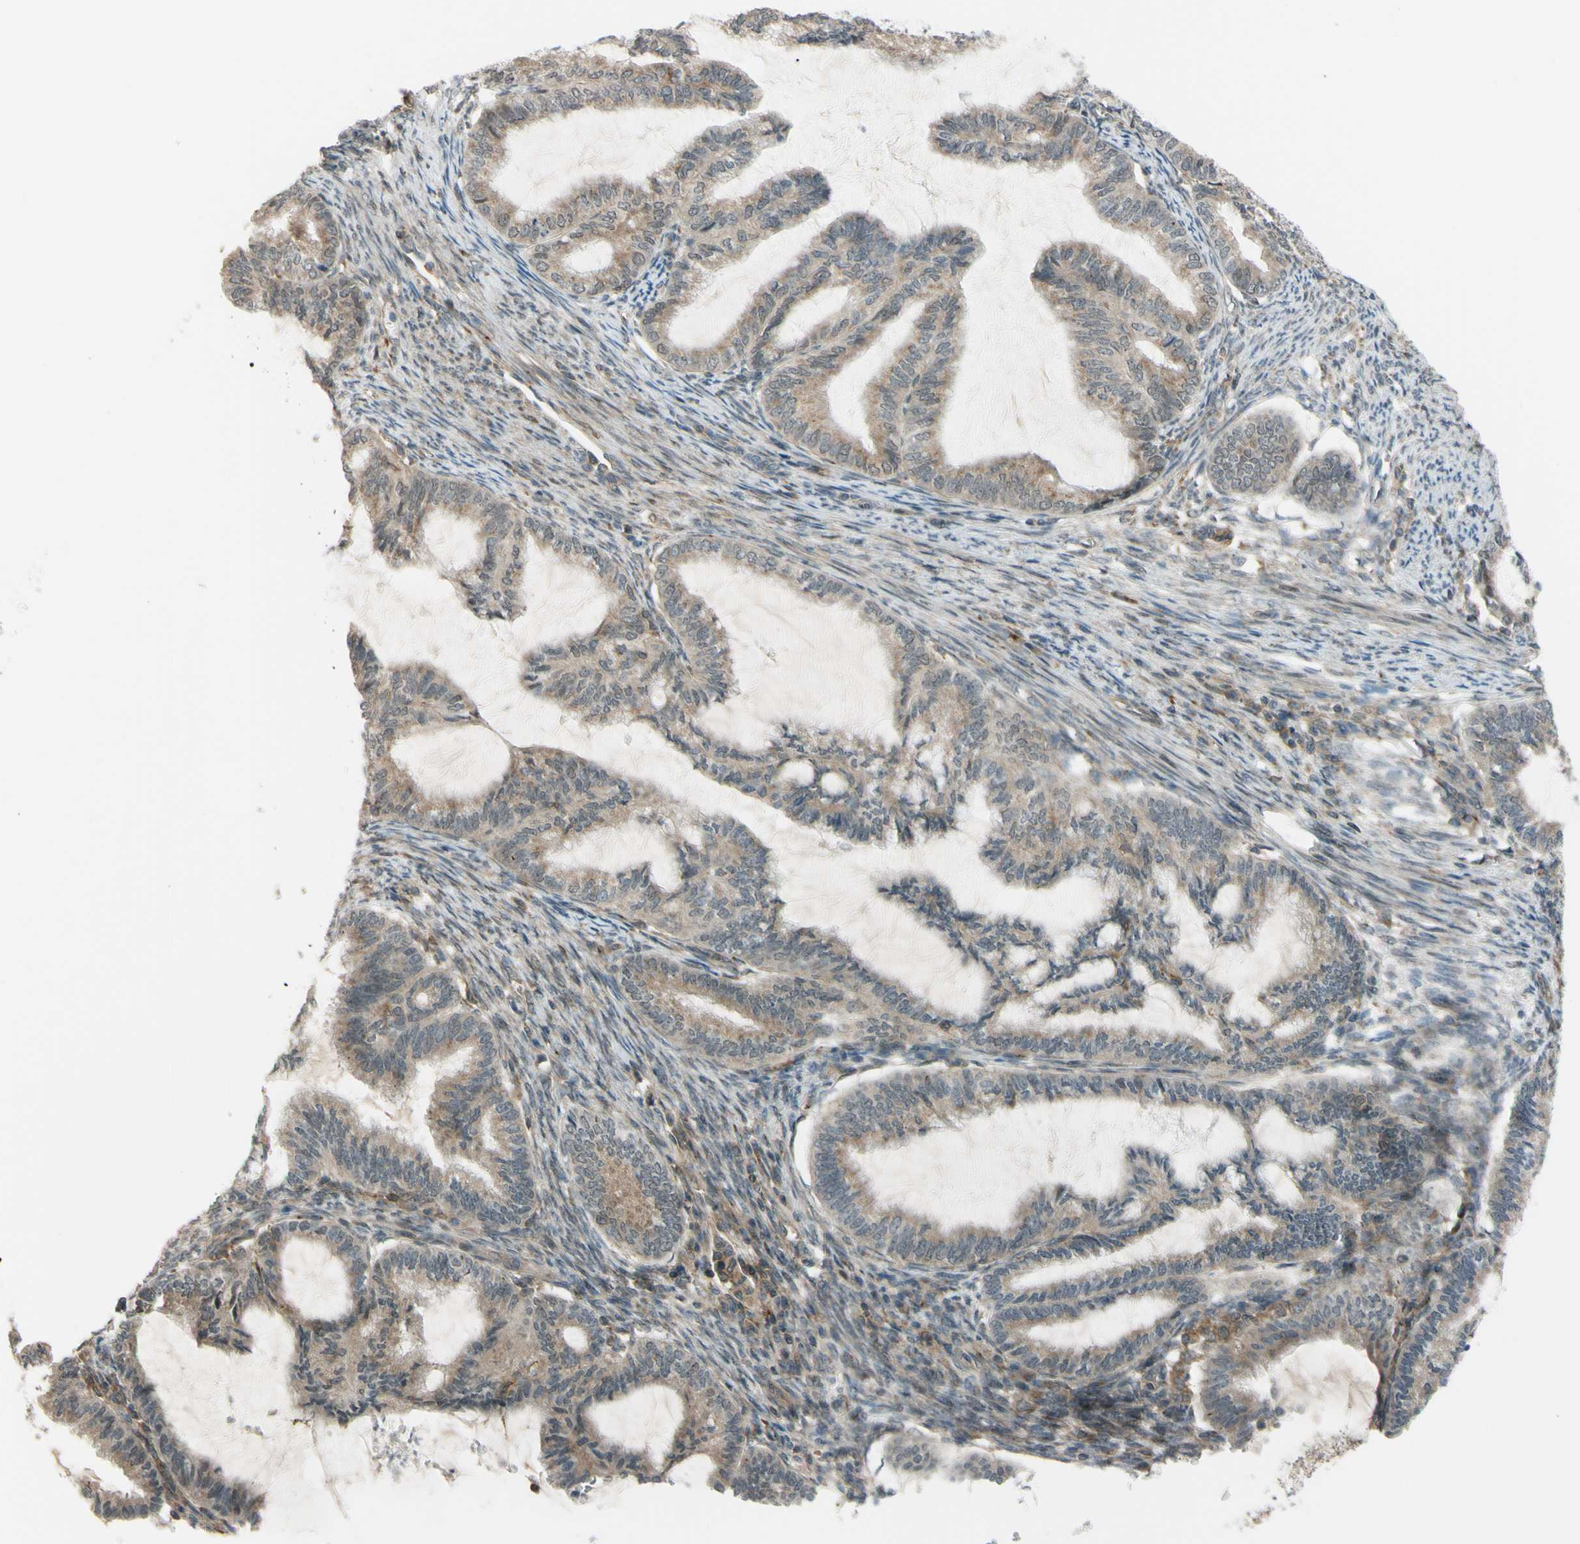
{"staining": {"intensity": "weak", "quantity": "25%-75%", "location": "cytoplasmic/membranous,nuclear"}, "tissue": "cervical cancer", "cell_type": "Tumor cells", "image_type": "cancer", "snomed": [{"axis": "morphology", "description": "Normal tissue, NOS"}, {"axis": "morphology", "description": "Adenocarcinoma, NOS"}, {"axis": "topography", "description": "Cervix"}, {"axis": "topography", "description": "Endometrium"}], "caption": "Cervical adenocarcinoma stained with a brown dye demonstrates weak cytoplasmic/membranous and nuclear positive staining in about 25%-75% of tumor cells.", "gene": "FLII", "patient": {"sex": "female", "age": 86}}